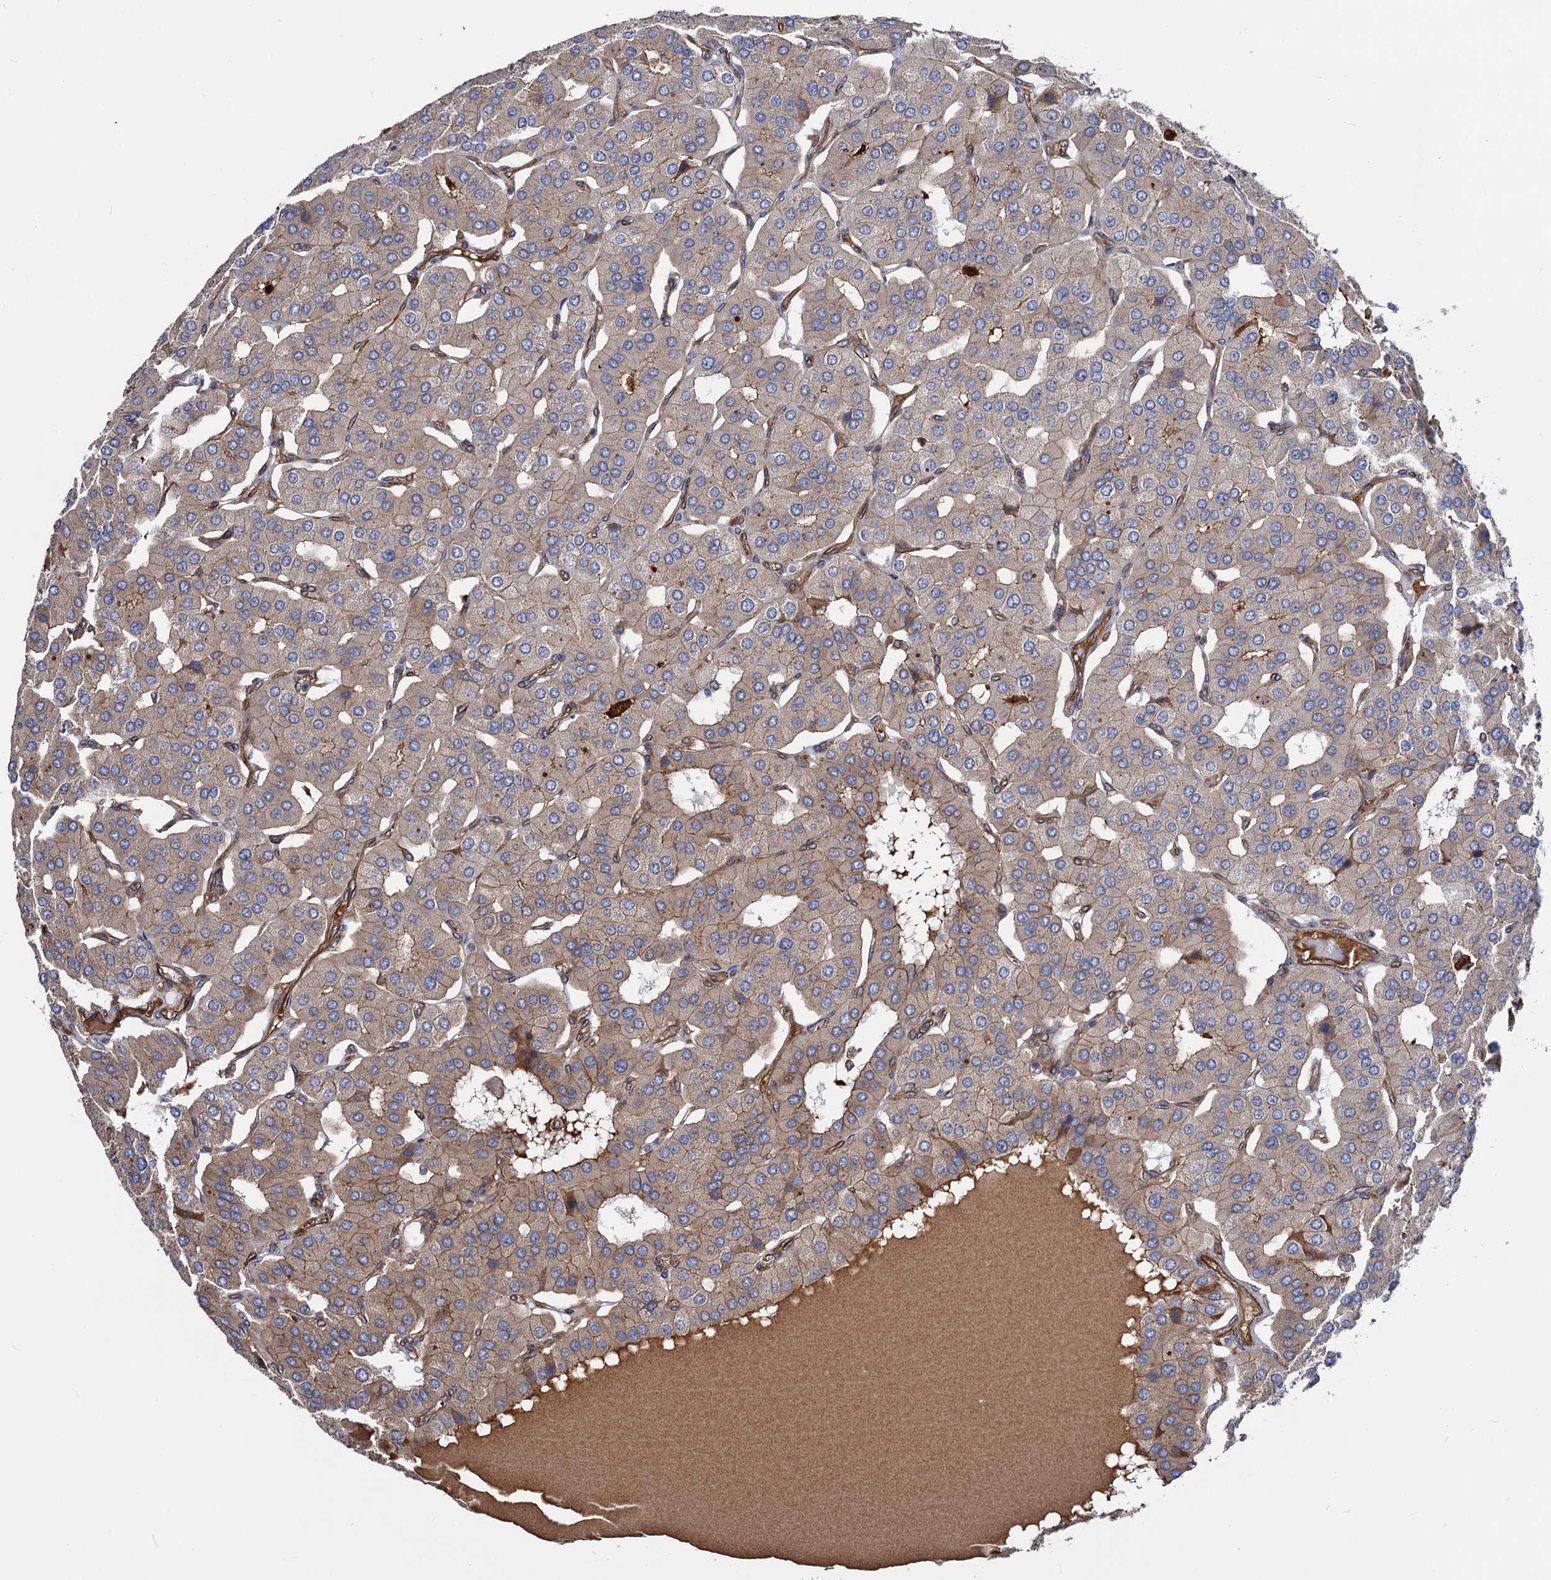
{"staining": {"intensity": "moderate", "quantity": ">75%", "location": "cytoplasmic/membranous"}, "tissue": "parathyroid gland", "cell_type": "Glandular cells", "image_type": "normal", "snomed": [{"axis": "morphology", "description": "Normal tissue, NOS"}, {"axis": "morphology", "description": "Adenoma, NOS"}, {"axis": "topography", "description": "Parathyroid gland"}], "caption": "Immunohistochemical staining of unremarkable parathyroid gland displays moderate cytoplasmic/membranous protein positivity in about >75% of glandular cells. (DAB (3,3'-diaminobenzidine) IHC, brown staining for protein, blue staining for nuclei).", "gene": "CIP2A", "patient": {"sex": "female", "age": 86}}